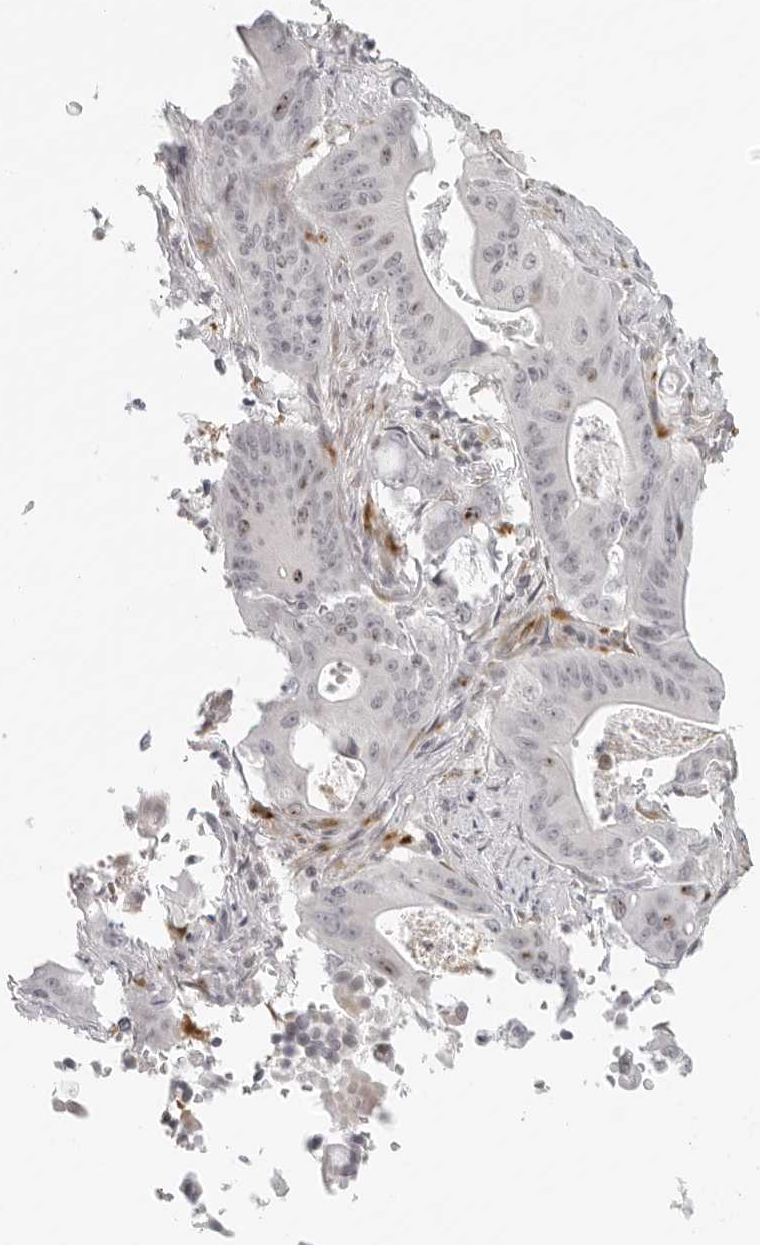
{"staining": {"intensity": "moderate", "quantity": "25%-75%", "location": "nuclear"}, "tissue": "pancreatic cancer", "cell_type": "Tumor cells", "image_type": "cancer", "snomed": [{"axis": "morphology", "description": "Normal tissue, NOS"}, {"axis": "topography", "description": "Lymph node"}], "caption": "Pancreatic cancer stained for a protein demonstrates moderate nuclear positivity in tumor cells. (IHC, brightfield microscopy, high magnification).", "gene": "ZNF678", "patient": {"sex": "male", "age": 62}}